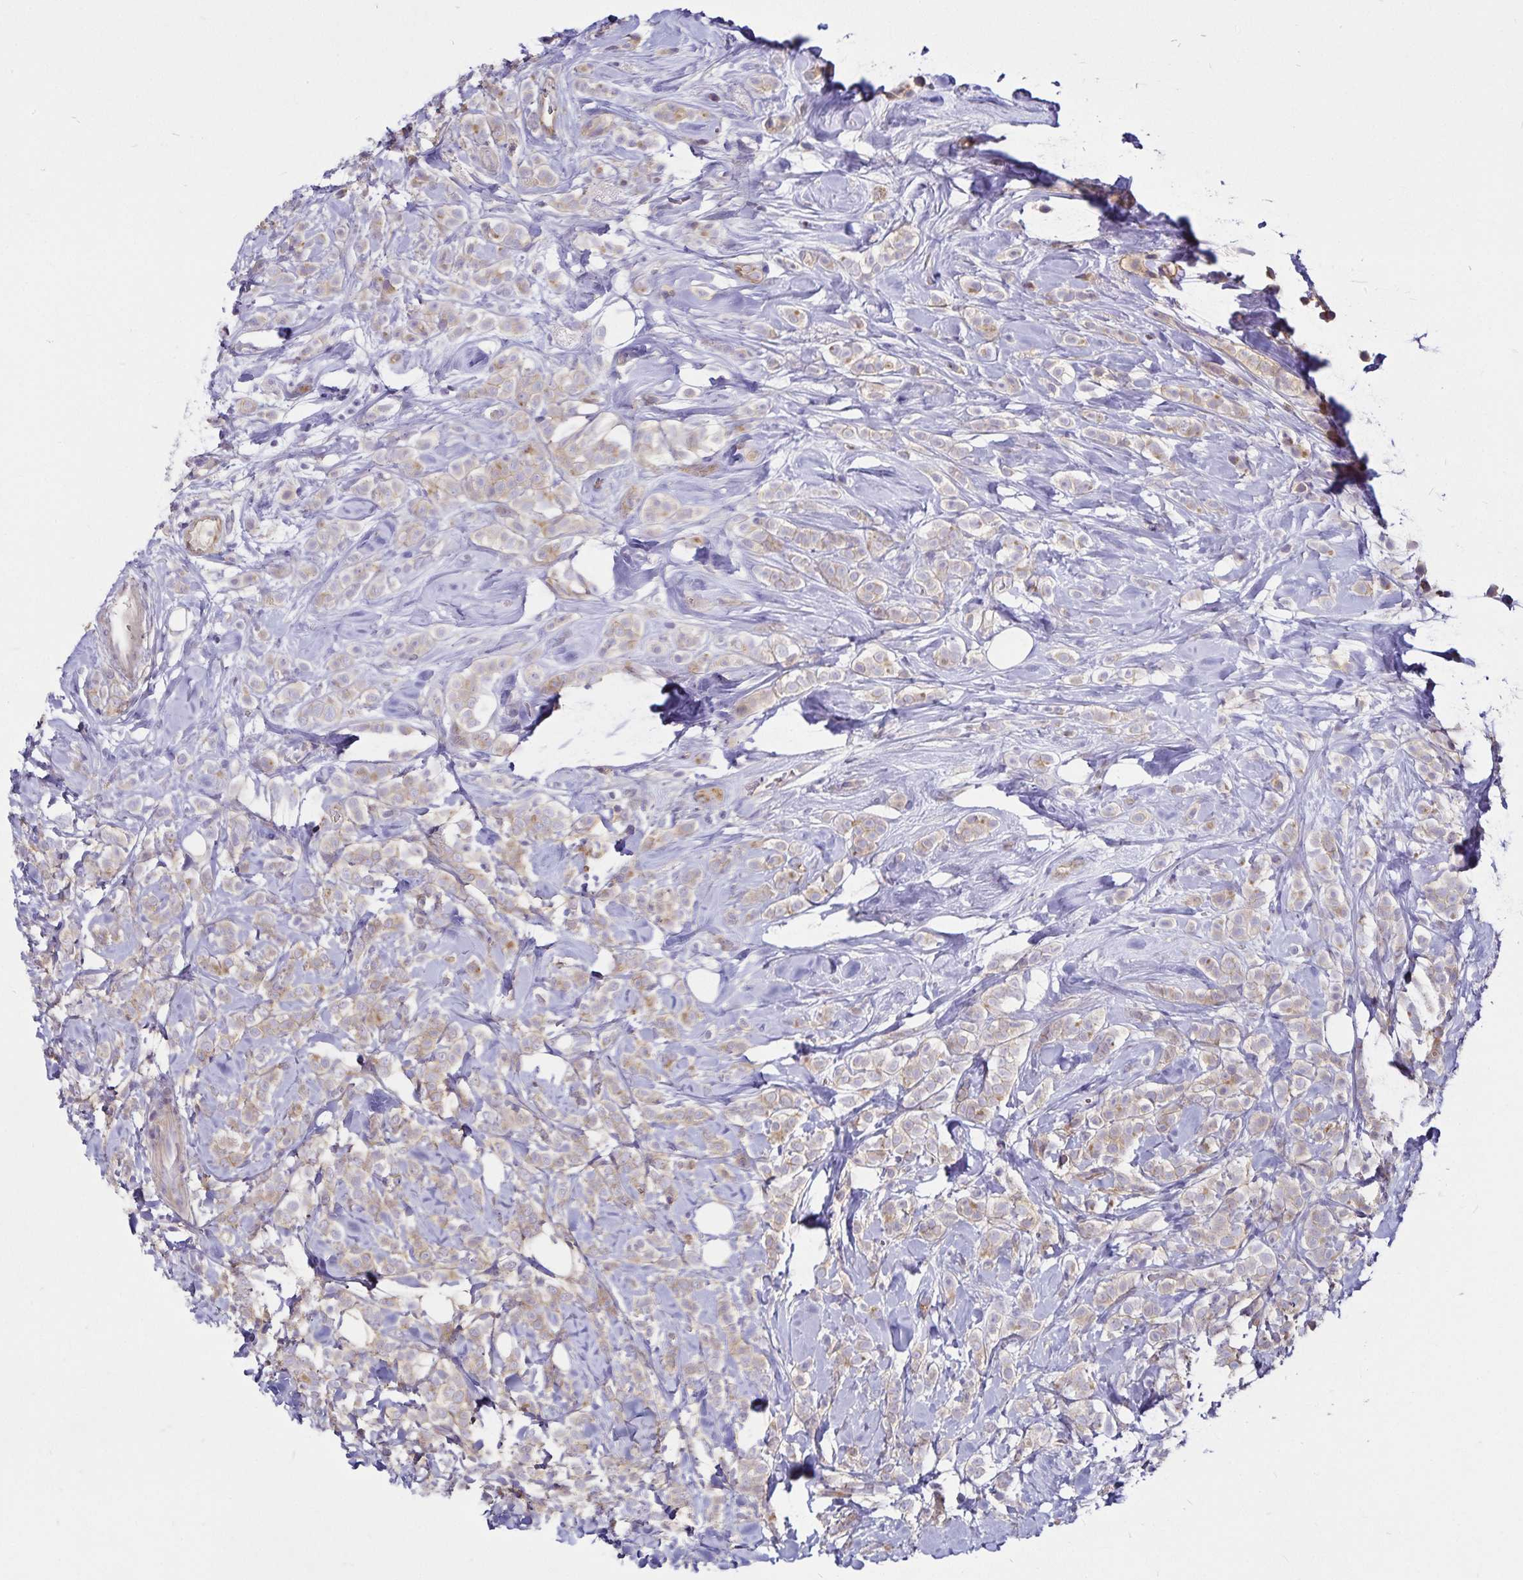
{"staining": {"intensity": "weak", "quantity": "<25%", "location": "cytoplasmic/membranous"}, "tissue": "breast cancer", "cell_type": "Tumor cells", "image_type": "cancer", "snomed": [{"axis": "morphology", "description": "Lobular carcinoma"}, {"axis": "topography", "description": "Breast"}], "caption": "Immunohistochemistry histopathology image of neoplastic tissue: human breast cancer (lobular carcinoma) stained with DAB exhibits no significant protein expression in tumor cells.", "gene": "GNG12", "patient": {"sex": "female", "age": 49}}